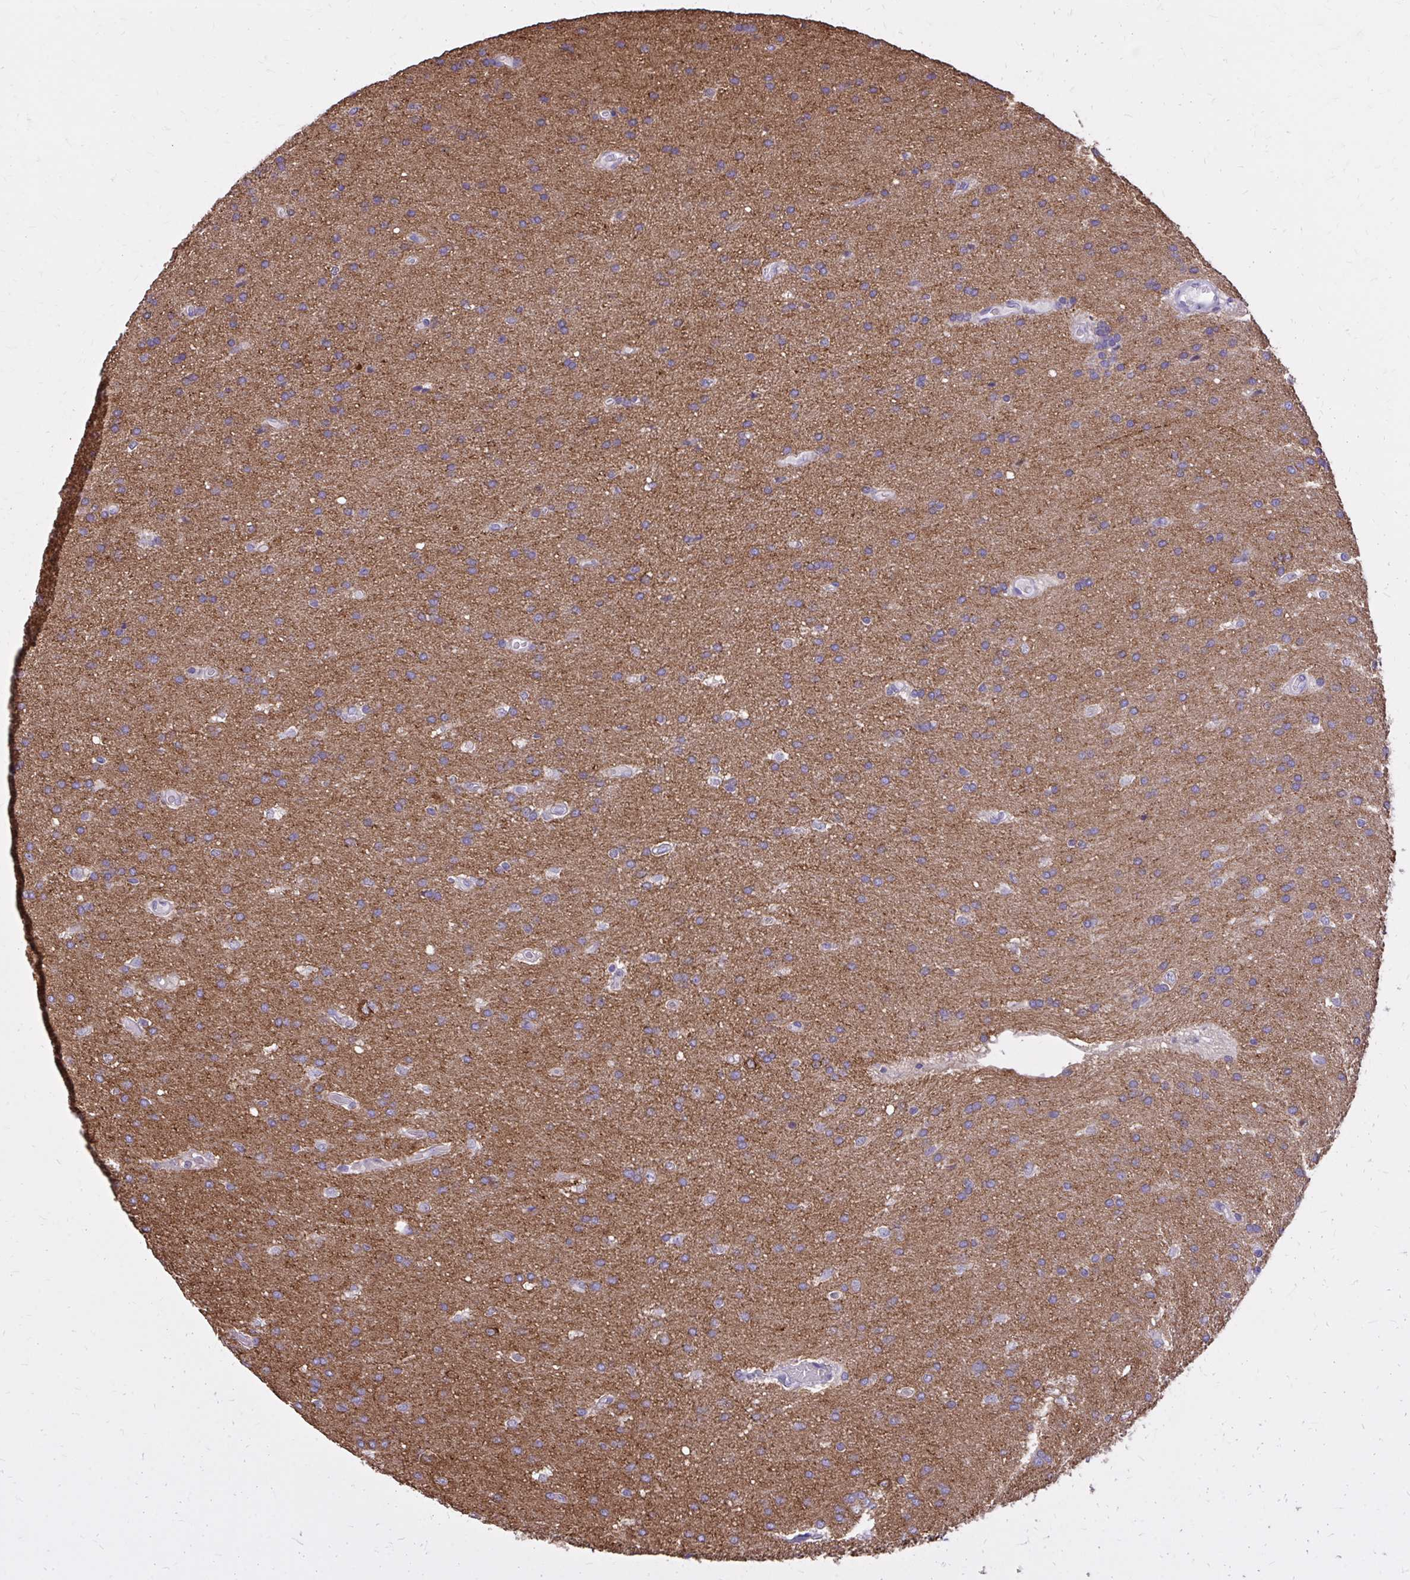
{"staining": {"intensity": "moderate", "quantity": ">75%", "location": "cytoplasmic/membranous"}, "tissue": "glioma", "cell_type": "Tumor cells", "image_type": "cancer", "snomed": [{"axis": "morphology", "description": "Glioma, malignant, Low grade"}, {"axis": "topography", "description": "Brain"}], "caption": "Immunohistochemistry (IHC) of human glioma shows medium levels of moderate cytoplasmic/membranous positivity in approximately >75% of tumor cells.", "gene": "EPB41L1", "patient": {"sex": "female", "age": 54}}